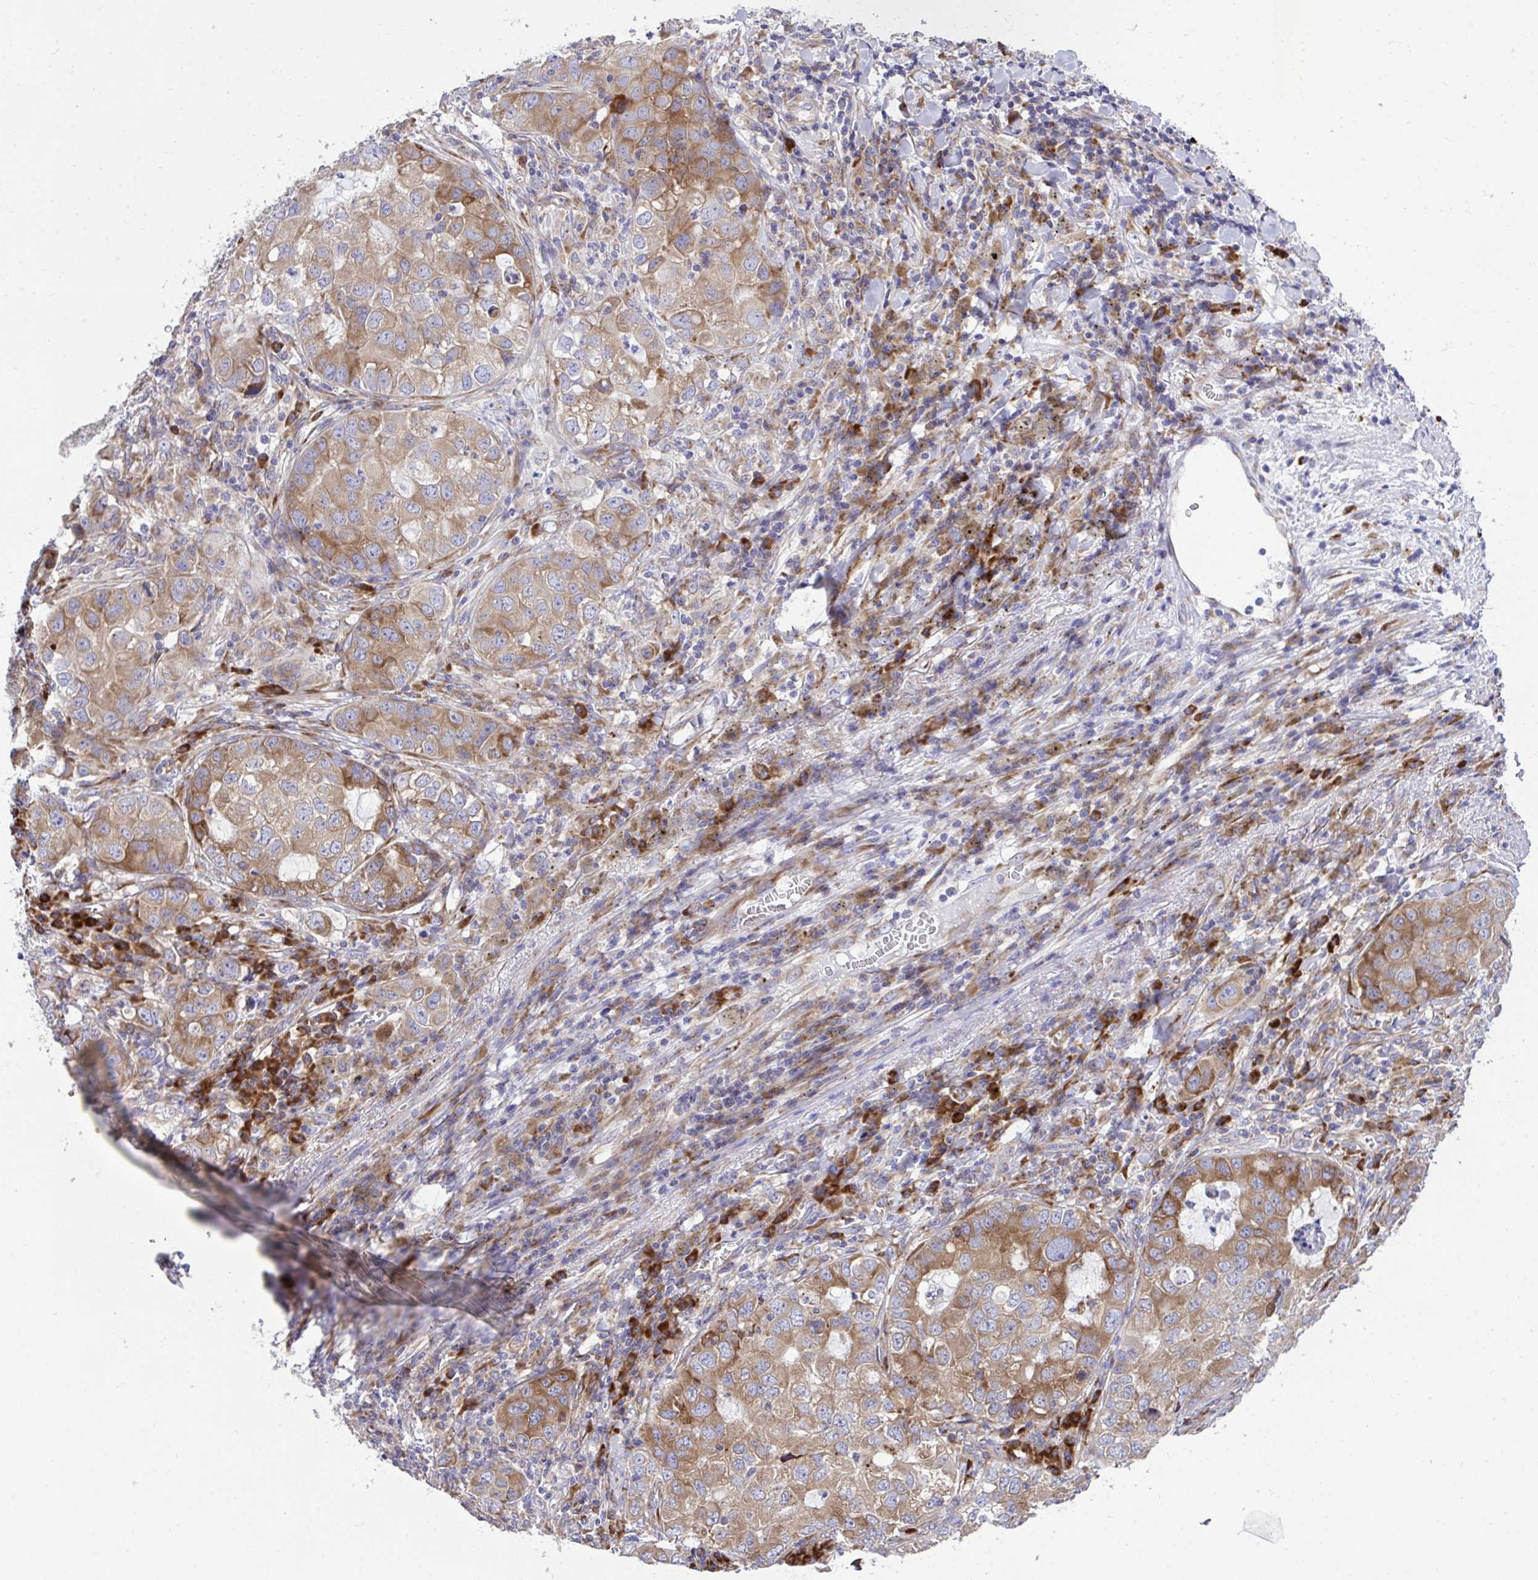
{"staining": {"intensity": "moderate", "quantity": ">75%", "location": "cytoplasmic/membranous"}, "tissue": "lung cancer", "cell_type": "Tumor cells", "image_type": "cancer", "snomed": [{"axis": "morphology", "description": "Normal morphology"}, {"axis": "morphology", "description": "Adenocarcinoma, NOS"}, {"axis": "topography", "description": "Lymph node"}, {"axis": "topography", "description": "Lung"}], "caption": "An image of human lung cancer stained for a protein shows moderate cytoplasmic/membranous brown staining in tumor cells. The staining was performed using DAB (3,3'-diaminobenzidine) to visualize the protein expression in brown, while the nuclei were stained in blue with hematoxylin (Magnification: 20x).", "gene": "RPS15", "patient": {"sex": "female", "age": 51}}